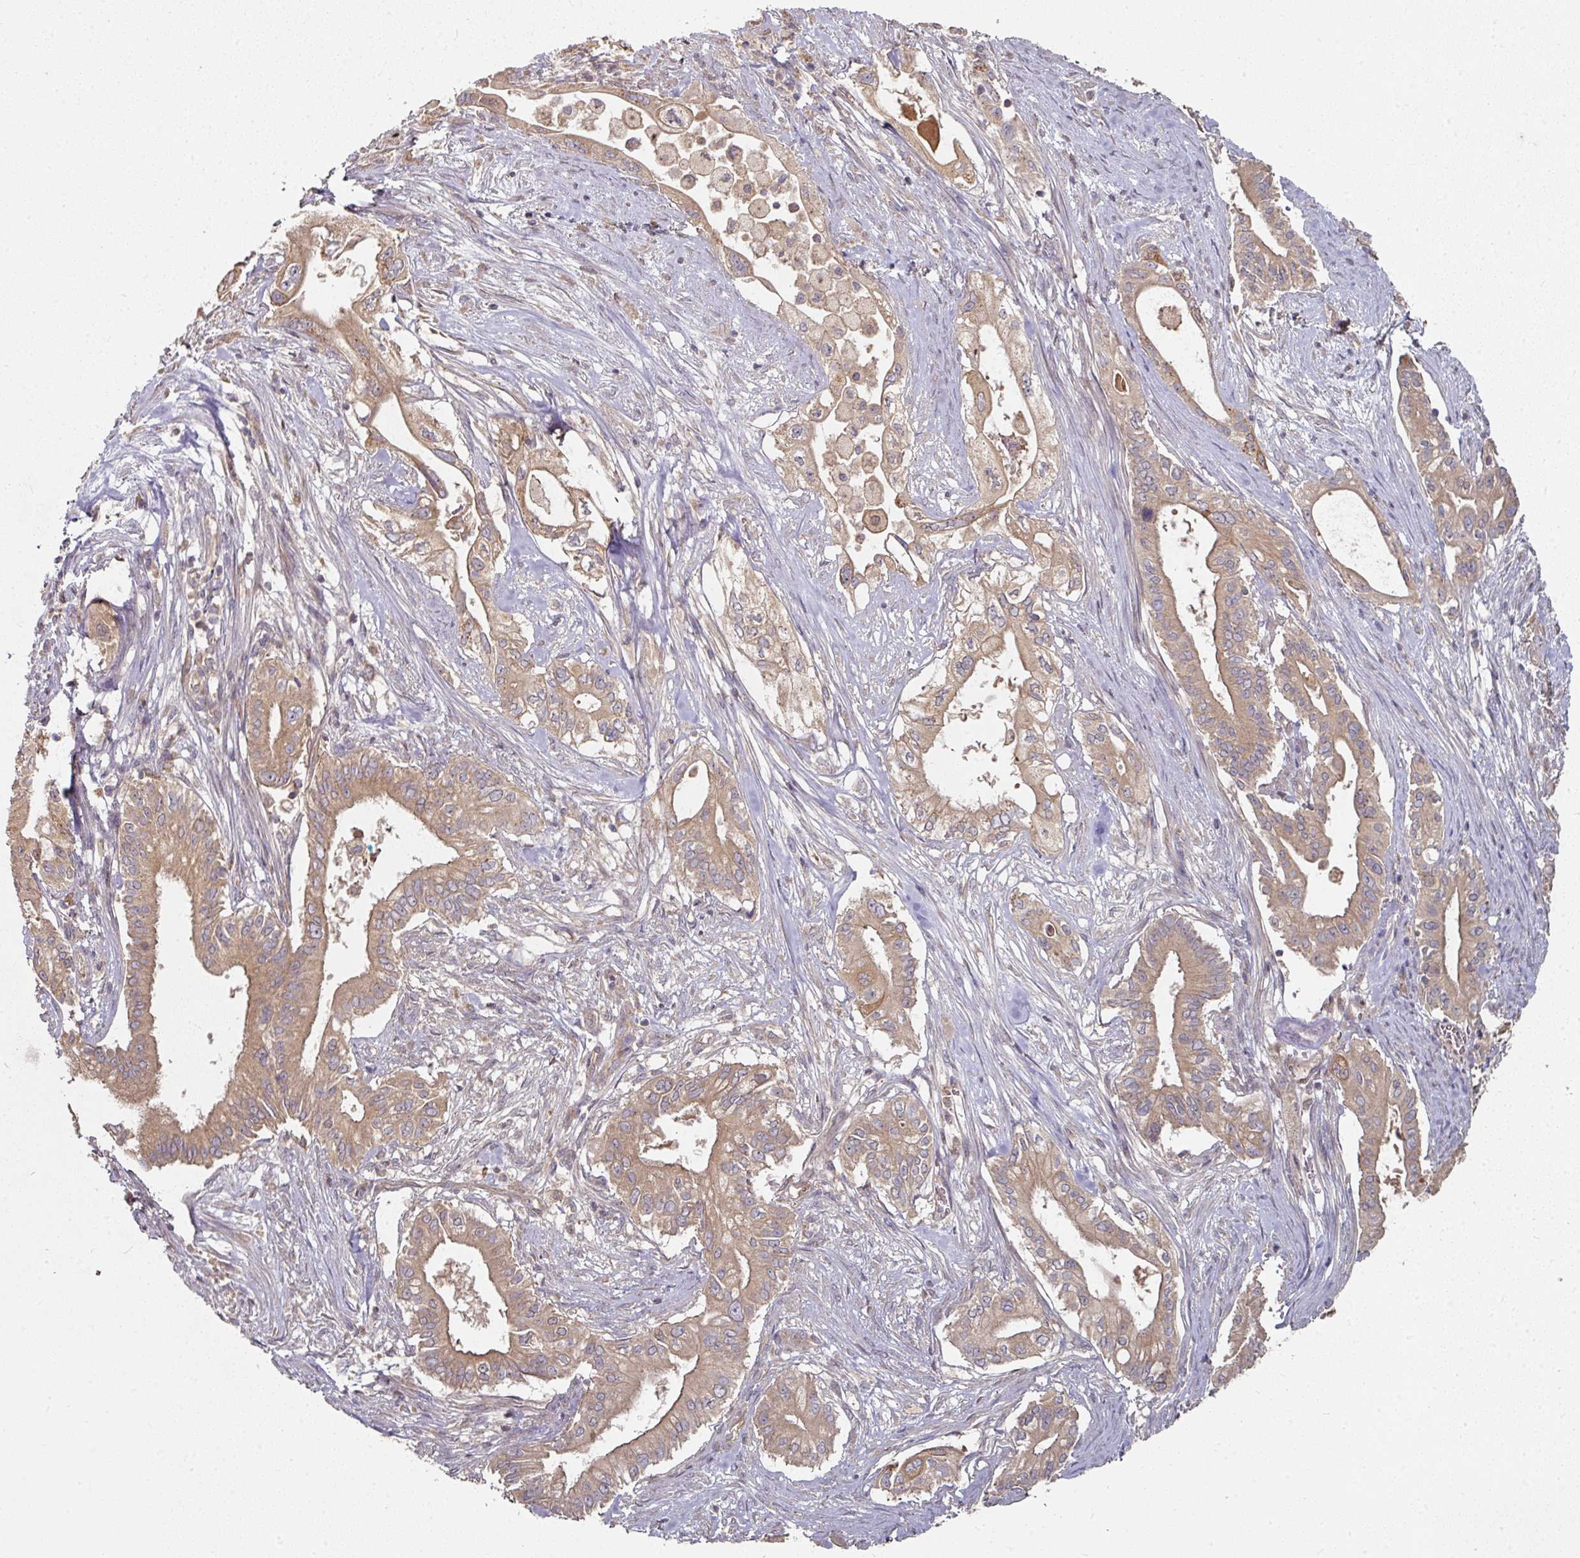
{"staining": {"intensity": "moderate", "quantity": ">75%", "location": "cytoplasmic/membranous"}, "tissue": "pancreatic cancer", "cell_type": "Tumor cells", "image_type": "cancer", "snomed": [{"axis": "morphology", "description": "Adenocarcinoma, NOS"}, {"axis": "topography", "description": "Pancreas"}], "caption": "IHC photomicrograph of neoplastic tissue: human pancreatic cancer stained using immunohistochemistry displays medium levels of moderate protein expression localized specifically in the cytoplasmic/membranous of tumor cells, appearing as a cytoplasmic/membranous brown color.", "gene": "DNAJC7", "patient": {"sex": "female", "age": 68}}